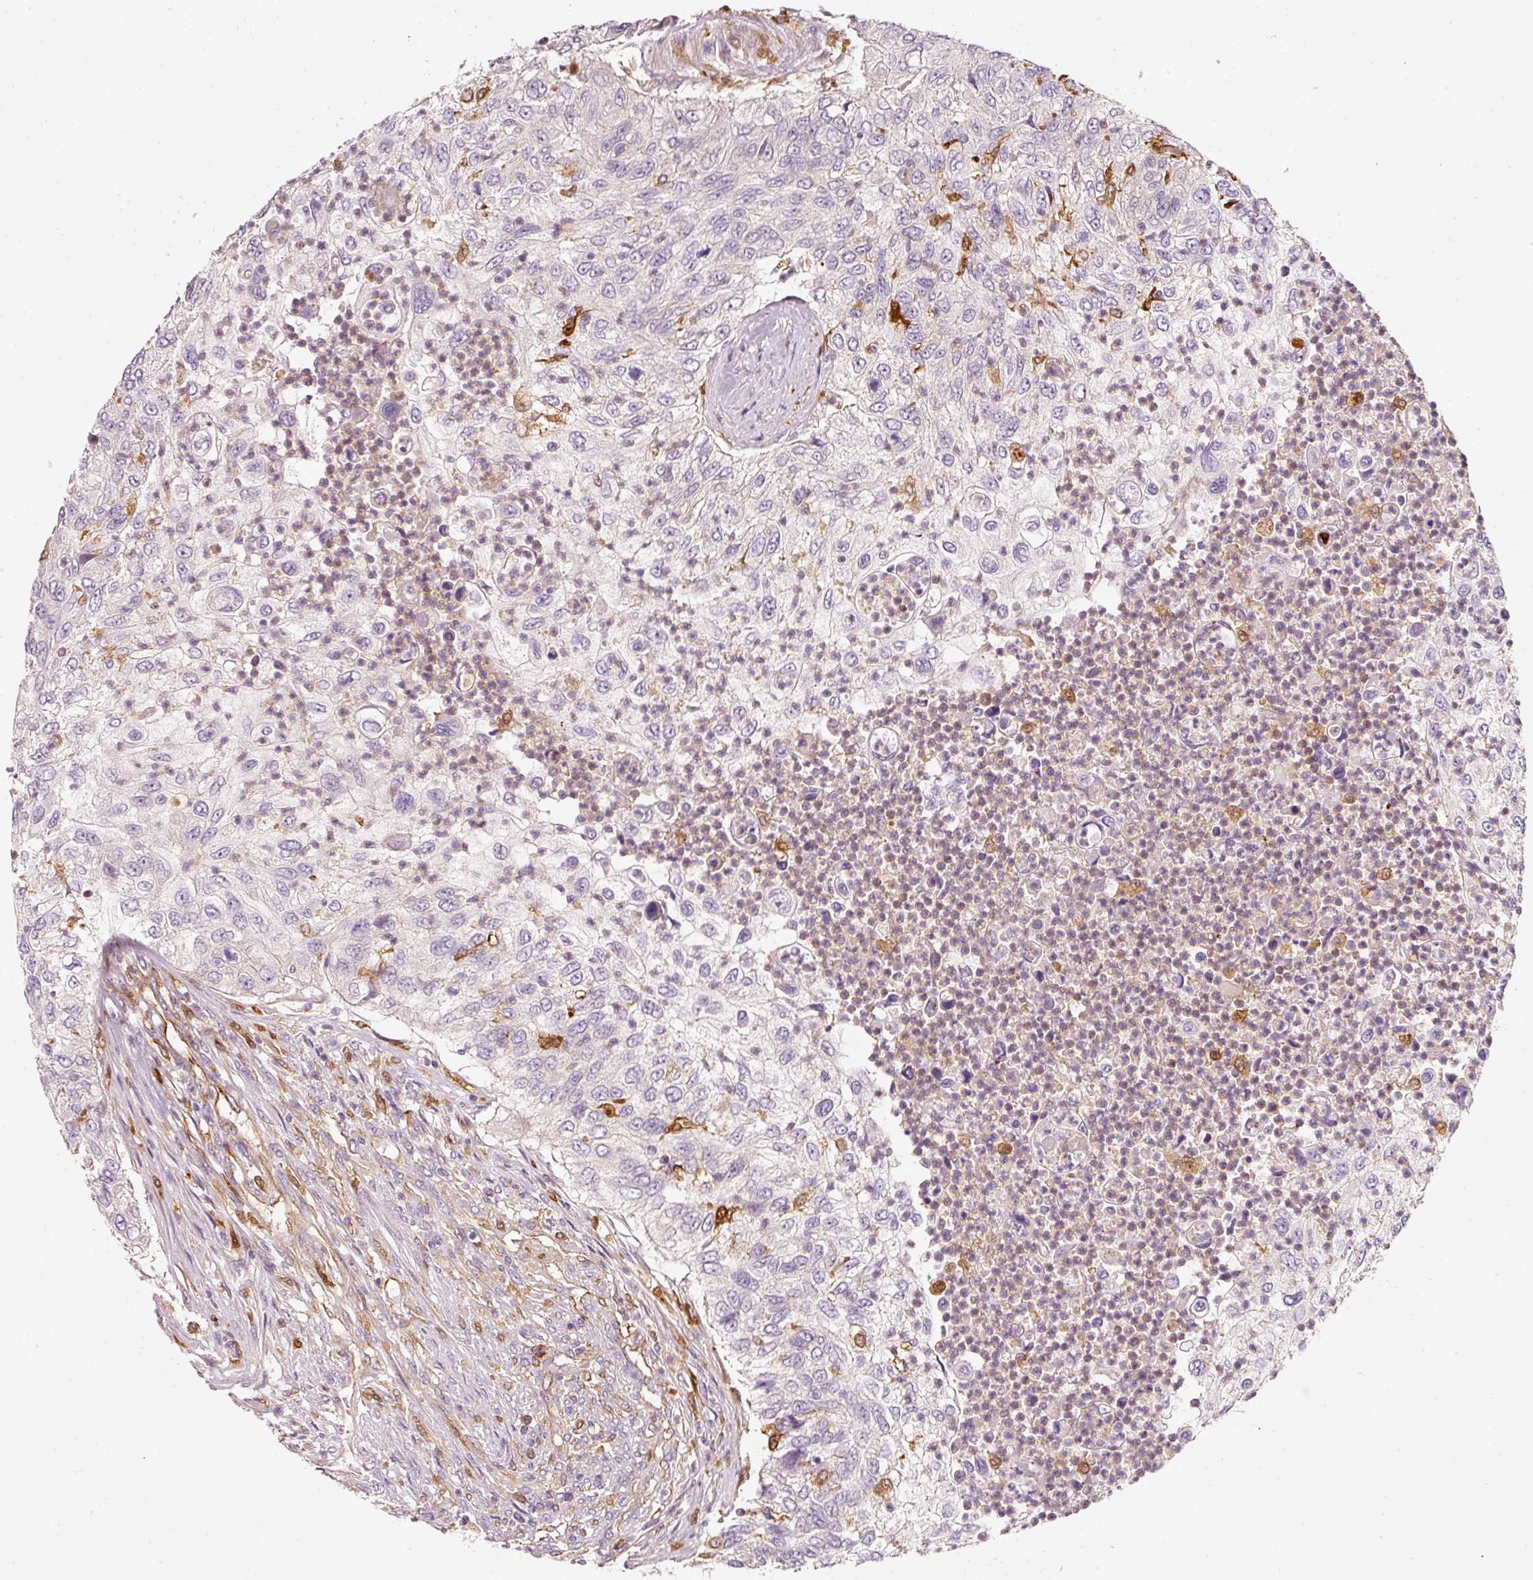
{"staining": {"intensity": "negative", "quantity": "none", "location": "none"}, "tissue": "urothelial cancer", "cell_type": "Tumor cells", "image_type": "cancer", "snomed": [{"axis": "morphology", "description": "Urothelial carcinoma, High grade"}, {"axis": "topography", "description": "Urinary bladder"}], "caption": "Immunohistochemistry micrograph of human urothelial cancer stained for a protein (brown), which reveals no expression in tumor cells.", "gene": "IQGAP2", "patient": {"sex": "female", "age": 60}}